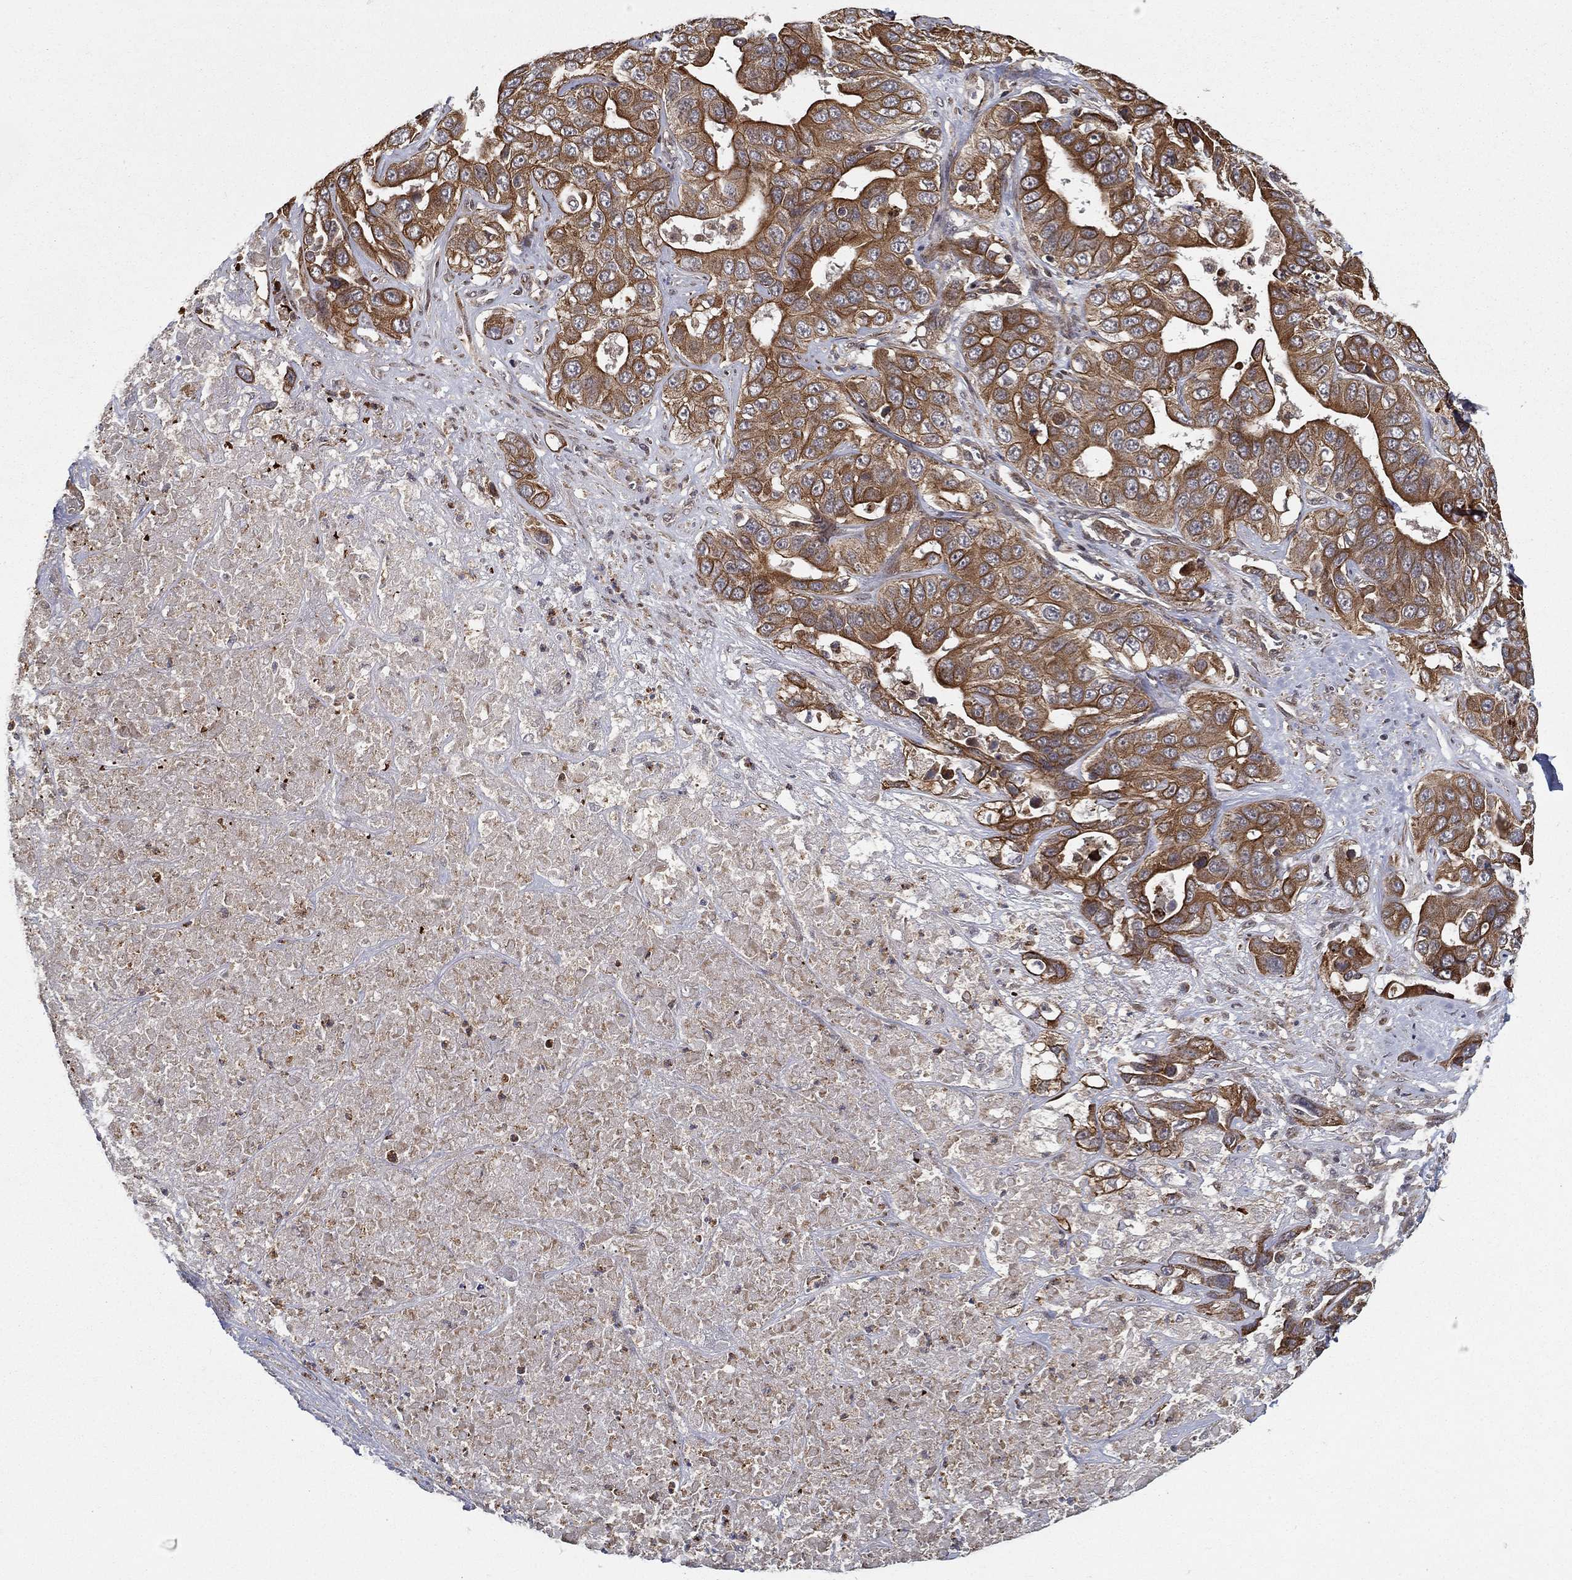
{"staining": {"intensity": "strong", "quantity": ">75%", "location": "cytoplasmic/membranous"}, "tissue": "liver cancer", "cell_type": "Tumor cells", "image_type": "cancer", "snomed": [{"axis": "morphology", "description": "Cholangiocarcinoma"}, {"axis": "topography", "description": "Liver"}], "caption": "Immunohistochemistry (DAB) staining of human liver cholangiocarcinoma shows strong cytoplasmic/membranous protein staining in about >75% of tumor cells.", "gene": "UACA", "patient": {"sex": "female", "age": 52}}